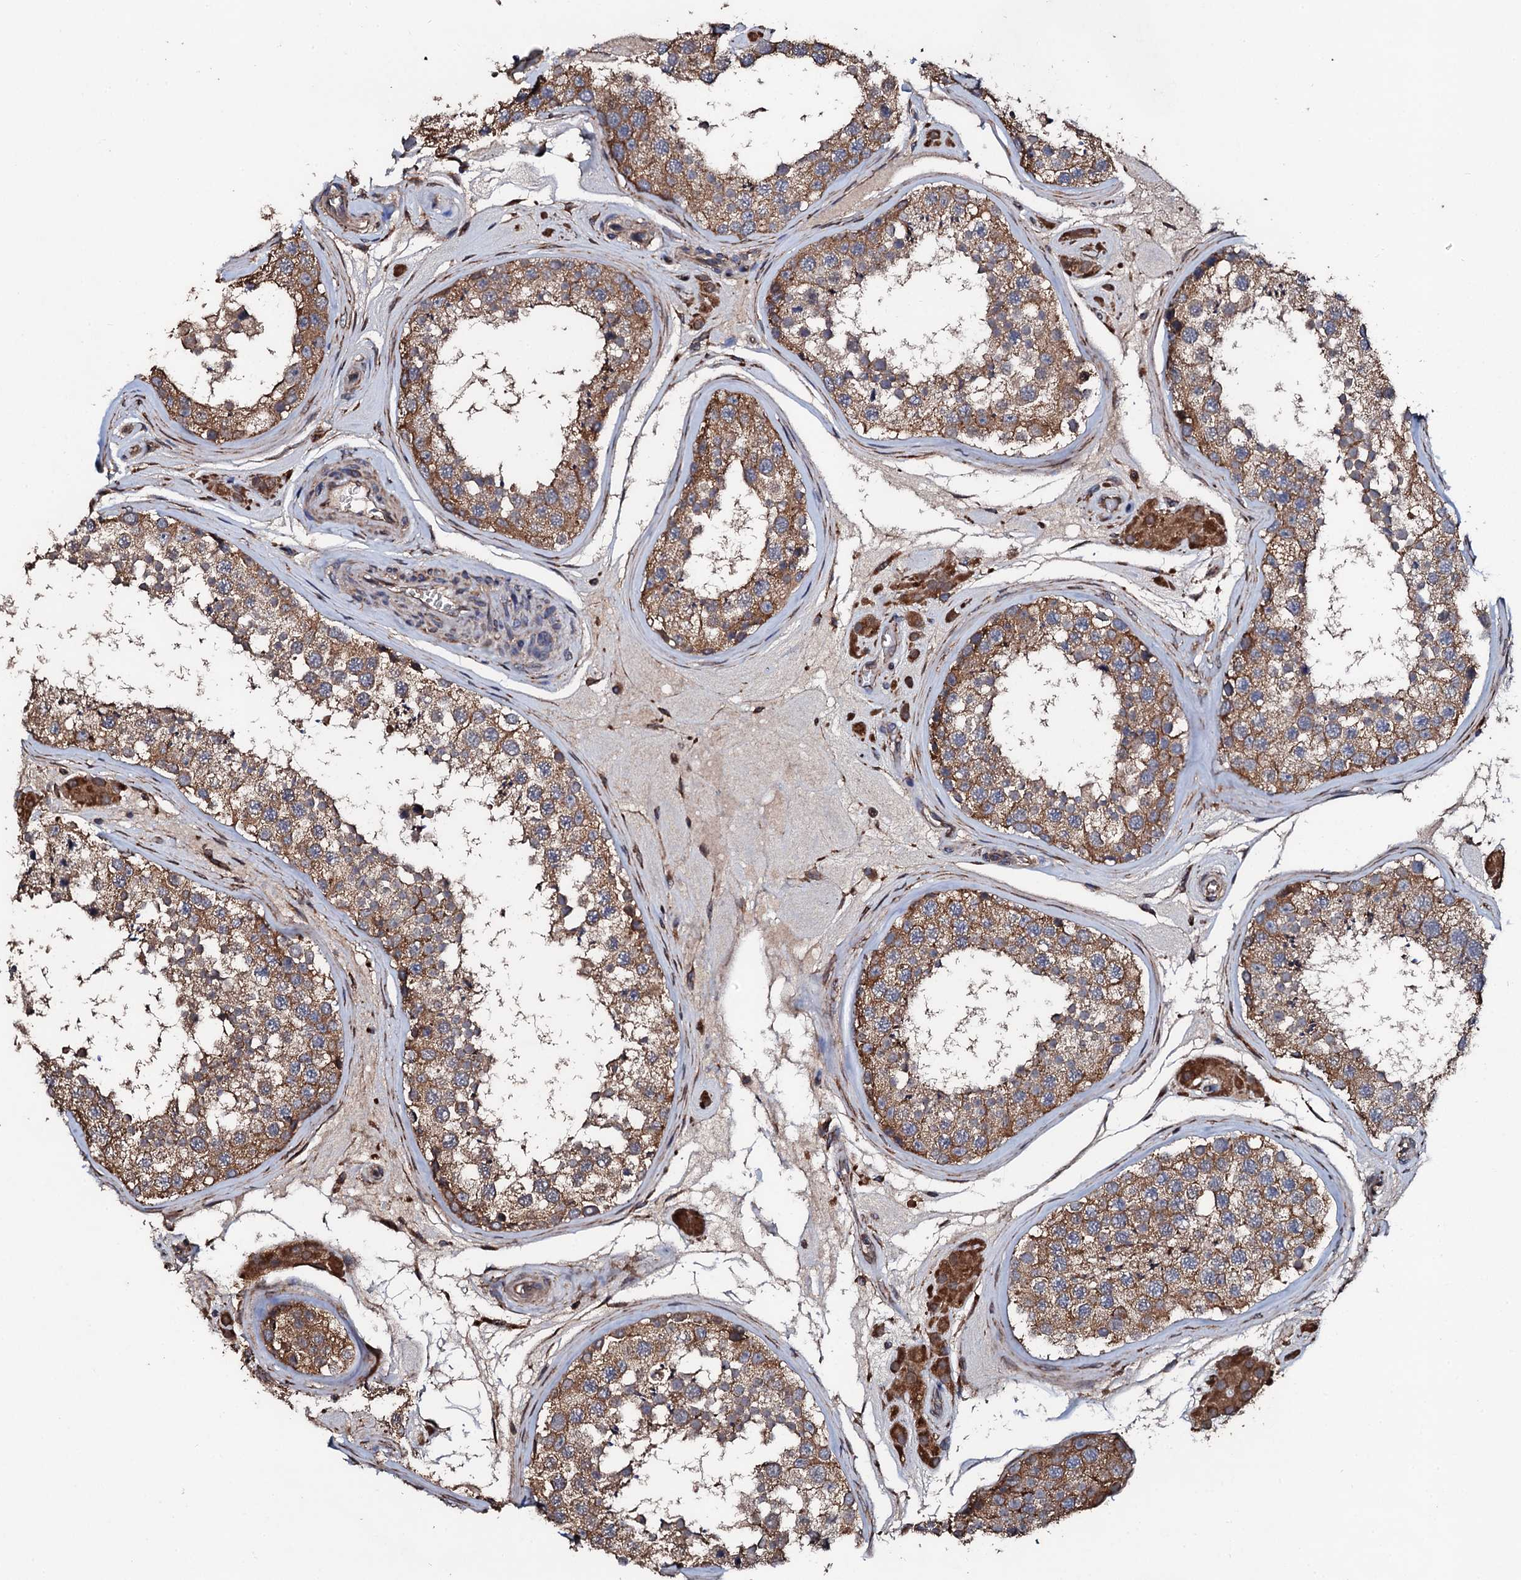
{"staining": {"intensity": "moderate", "quantity": ">75%", "location": "cytoplasmic/membranous"}, "tissue": "testis", "cell_type": "Cells in seminiferous ducts", "image_type": "normal", "snomed": [{"axis": "morphology", "description": "Normal tissue, NOS"}, {"axis": "topography", "description": "Testis"}], "caption": "Testis was stained to show a protein in brown. There is medium levels of moderate cytoplasmic/membranous expression in approximately >75% of cells in seminiferous ducts. The protein of interest is shown in brown color, while the nuclei are stained blue.", "gene": "CKAP5", "patient": {"sex": "male", "age": 46}}